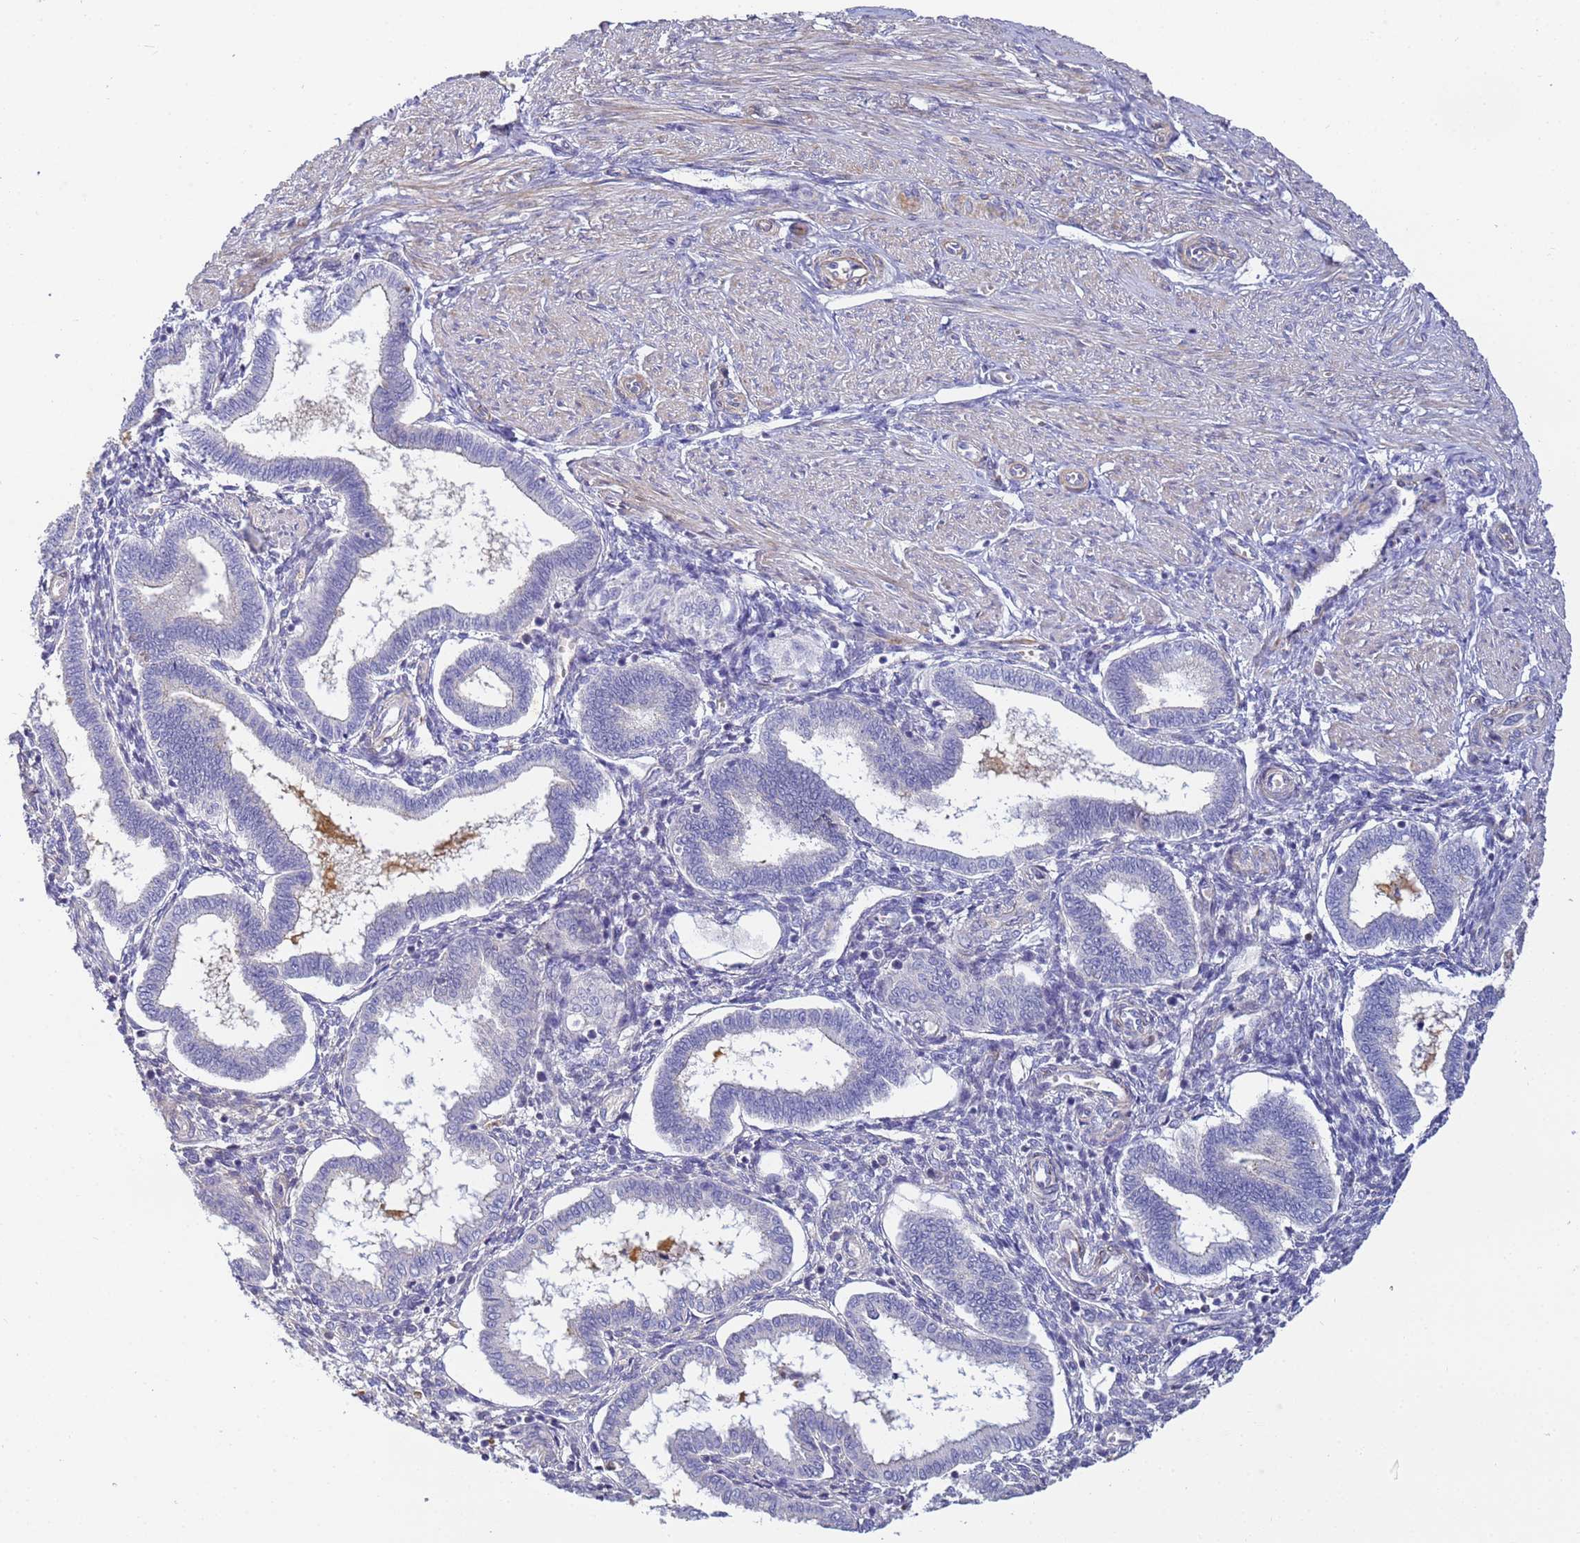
{"staining": {"intensity": "negative", "quantity": "none", "location": "none"}, "tissue": "endometrium", "cell_type": "Cells in endometrial stroma", "image_type": "normal", "snomed": [{"axis": "morphology", "description": "Normal tissue, NOS"}, {"axis": "topography", "description": "Endometrium"}], "caption": "High power microscopy micrograph of an immunohistochemistry (IHC) histopathology image of benign endometrium, revealing no significant expression in cells in endometrial stroma.", "gene": "CFHR1", "patient": {"sex": "female", "age": 25}}